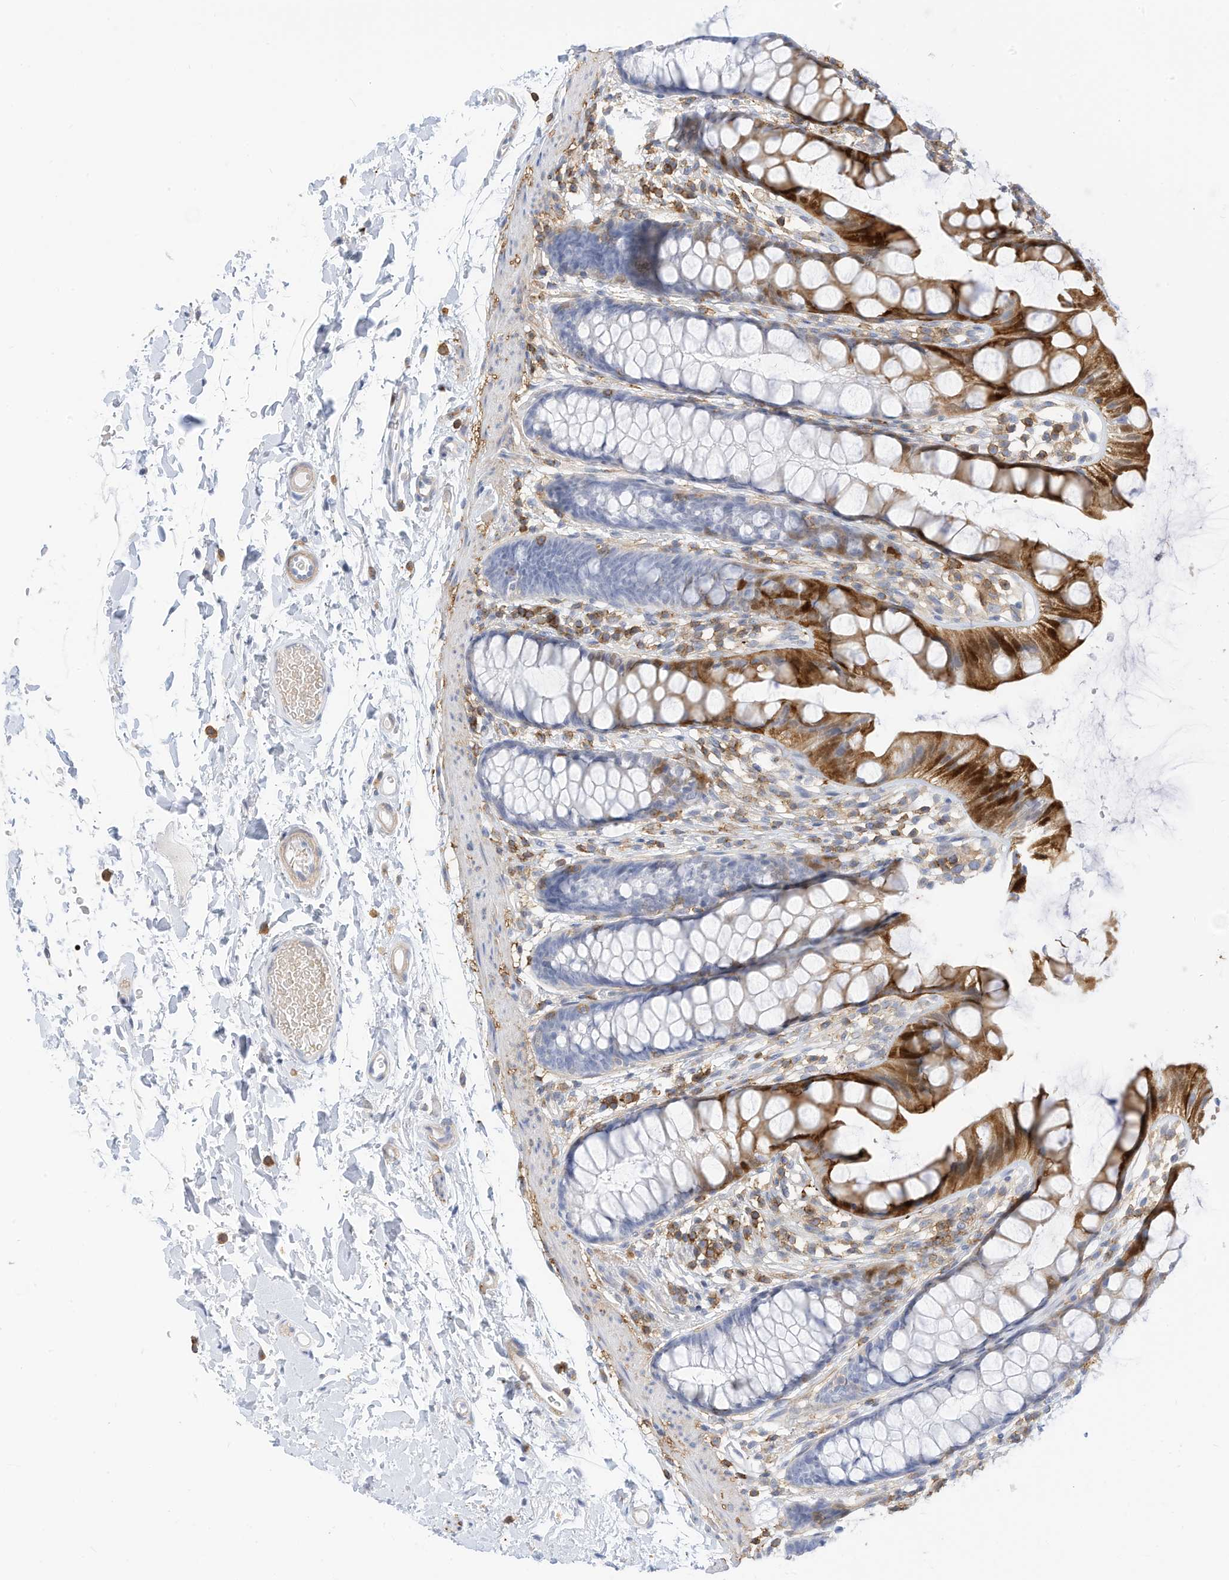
{"staining": {"intensity": "moderate", "quantity": "25%-75%", "location": "cytoplasmic/membranous"}, "tissue": "rectum", "cell_type": "Glandular cells", "image_type": "normal", "snomed": [{"axis": "morphology", "description": "Normal tissue, NOS"}, {"axis": "topography", "description": "Rectum"}], "caption": "Glandular cells demonstrate moderate cytoplasmic/membranous positivity in approximately 25%-75% of cells in unremarkable rectum.", "gene": "TXNDC9", "patient": {"sex": "female", "age": 65}}